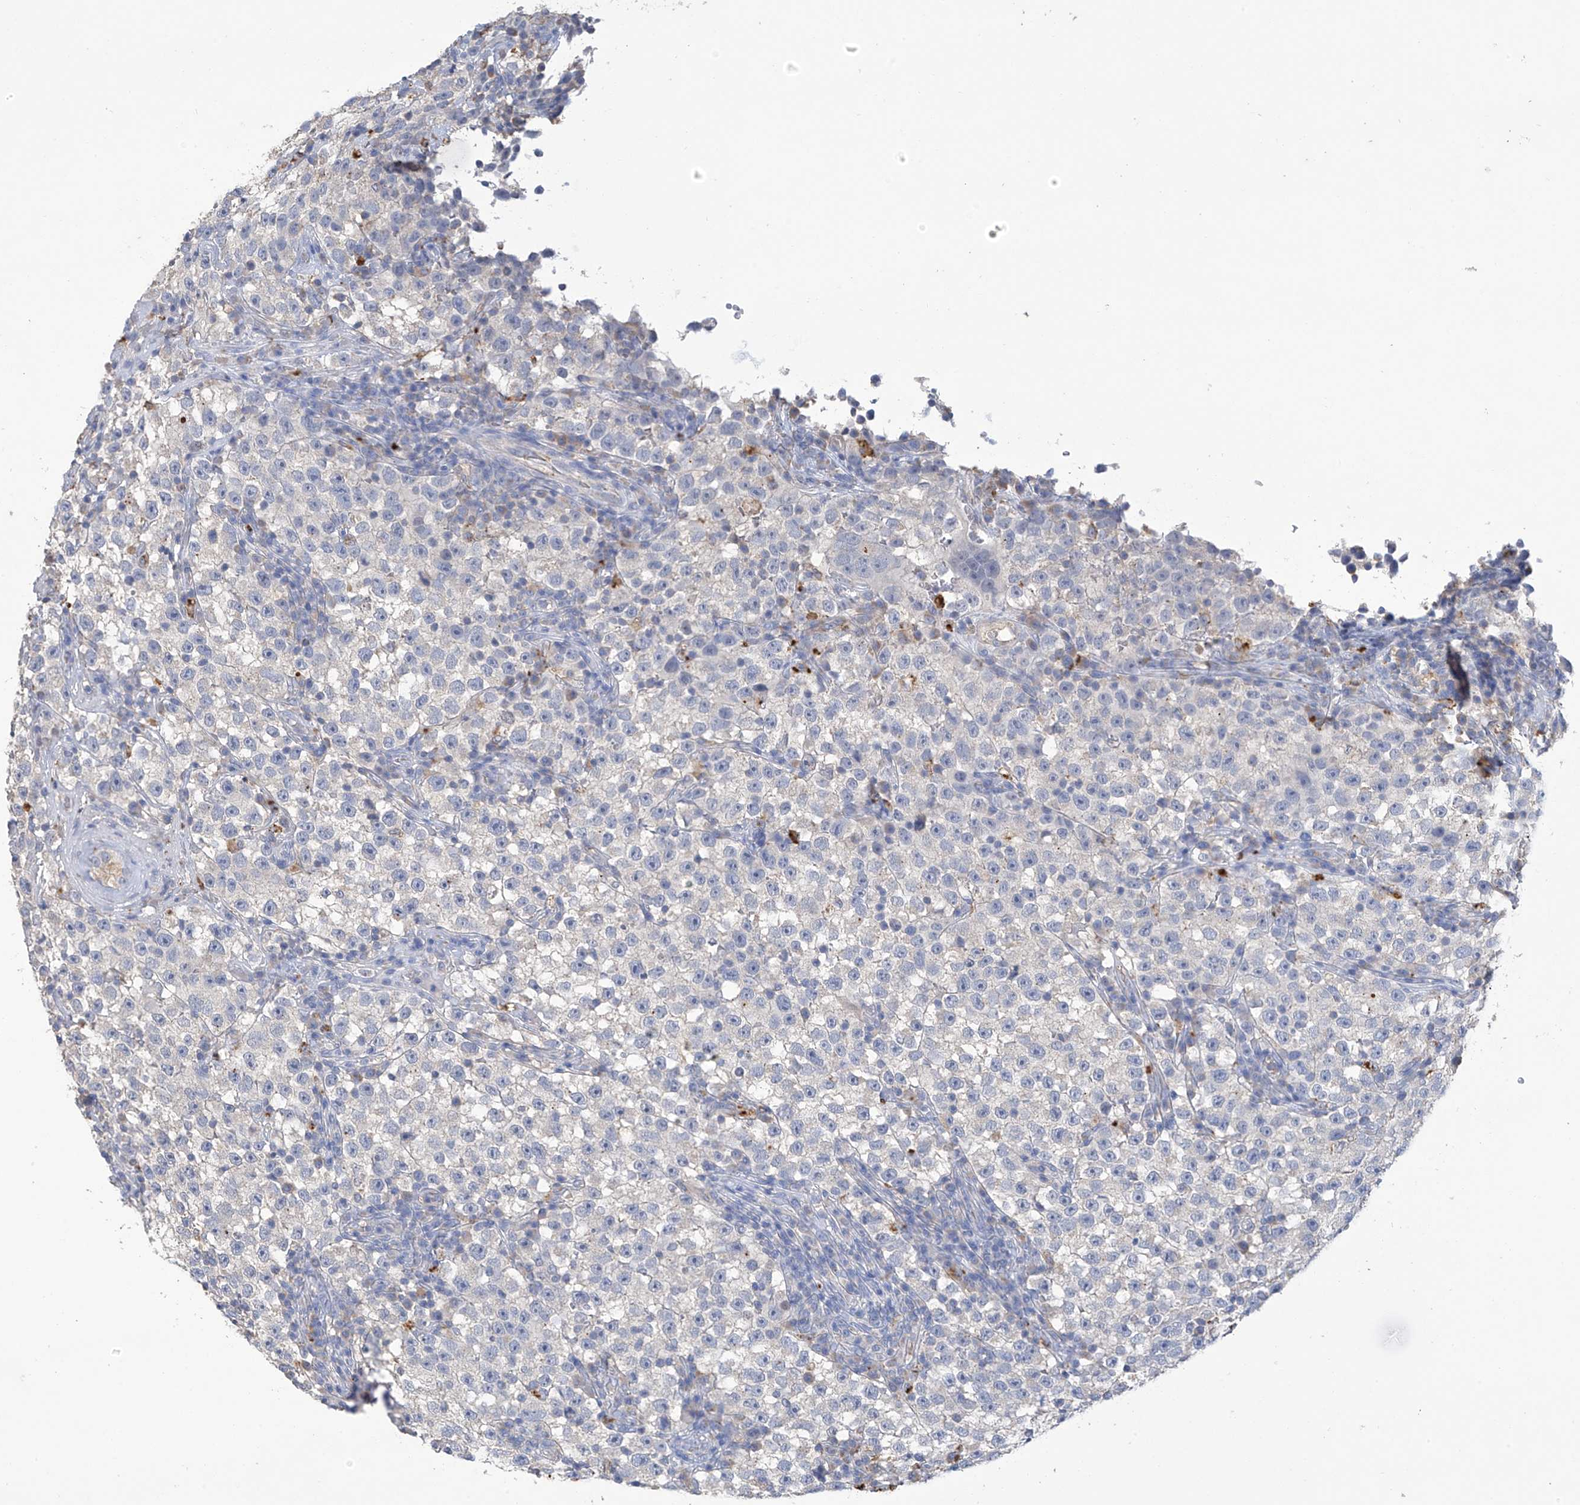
{"staining": {"intensity": "negative", "quantity": "none", "location": "none"}, "tissue": "testis cancer", "cell_type": "Tumor cells", "image_type": "cancer", "snomed": [{"axis": "morphology", "description": "Seminoma, NOS"}, {"axis": "topography", "description": "Testis"}], "caption": "Human testis cancer stained for a protein using IHC displays no staining in tumor cells.", "gene": "OGT", "patient": {"sex": "male", "age": 22}}